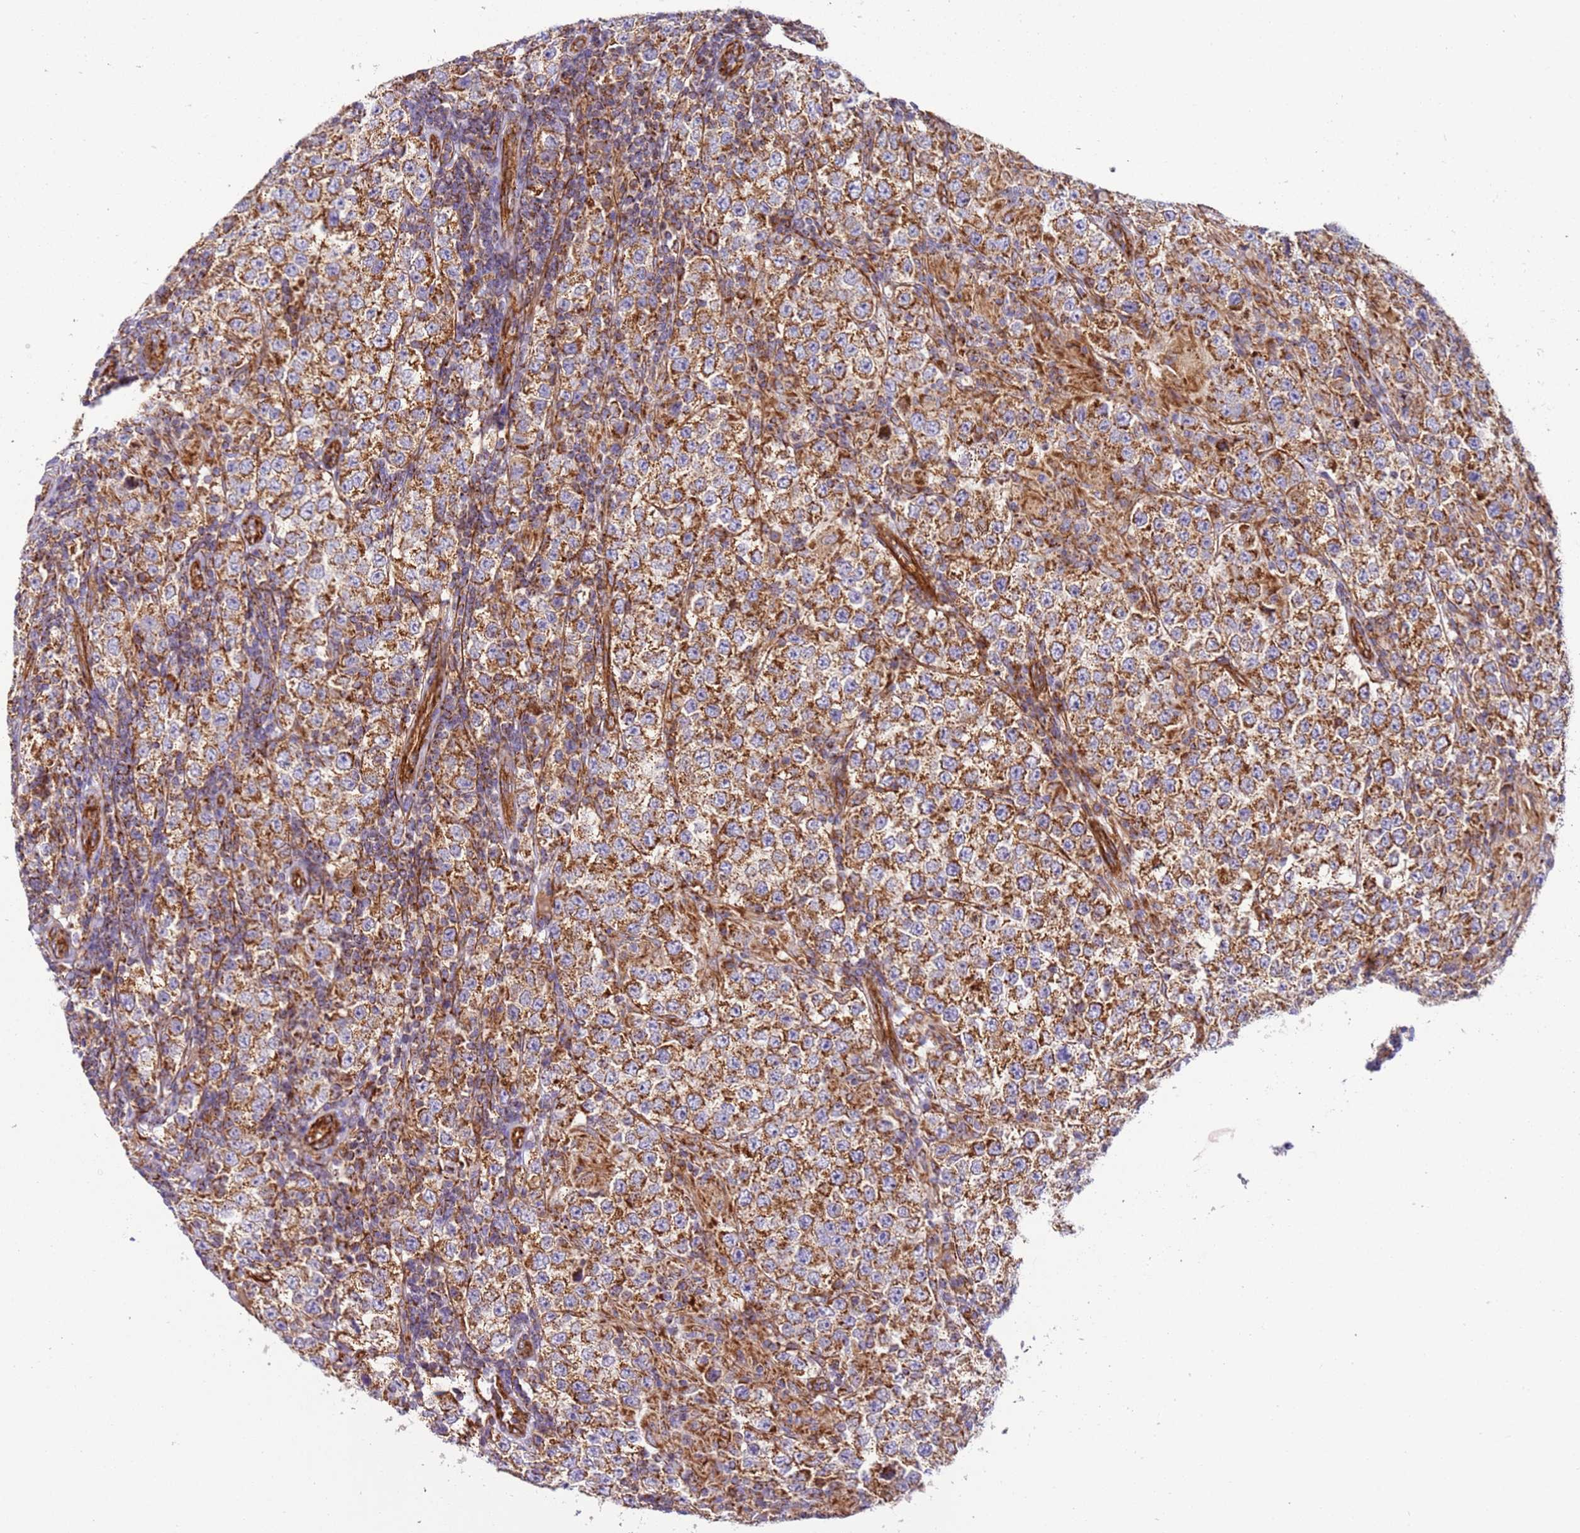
{"staining": {"intensity": "moderate", "quantity": ">75%", "location": "cytoplasmic/membranous"}, "tissue": "testis cancer", "cell_type": "Tumor cells", "image_type": "cancer", "snomed": [{"axis": "morphology", "description": "Normal tissue, NOS"}, {"axis": "morphology", "description": "Urothelial carcinoma, High grade"}, {"axis": "morphology", "description": "Seminoma, NOS"}, {"axis": "morphology", "description": "Carcinoma, Embryonal, NOS"}, {"axis": "topography", "description": "Urinary bladder"}, {"axis": "topography", "description": "Testis"}], "caption": "Immunohistochemical staining of human high-grade urothelial carcinoma (testis) reveals medium levels of moderate cytoplasmic/membranous protein expression in about >75% of tumor cells.", "gene": "MRPL20", "patient": {"sex": "male", "age": 41}}